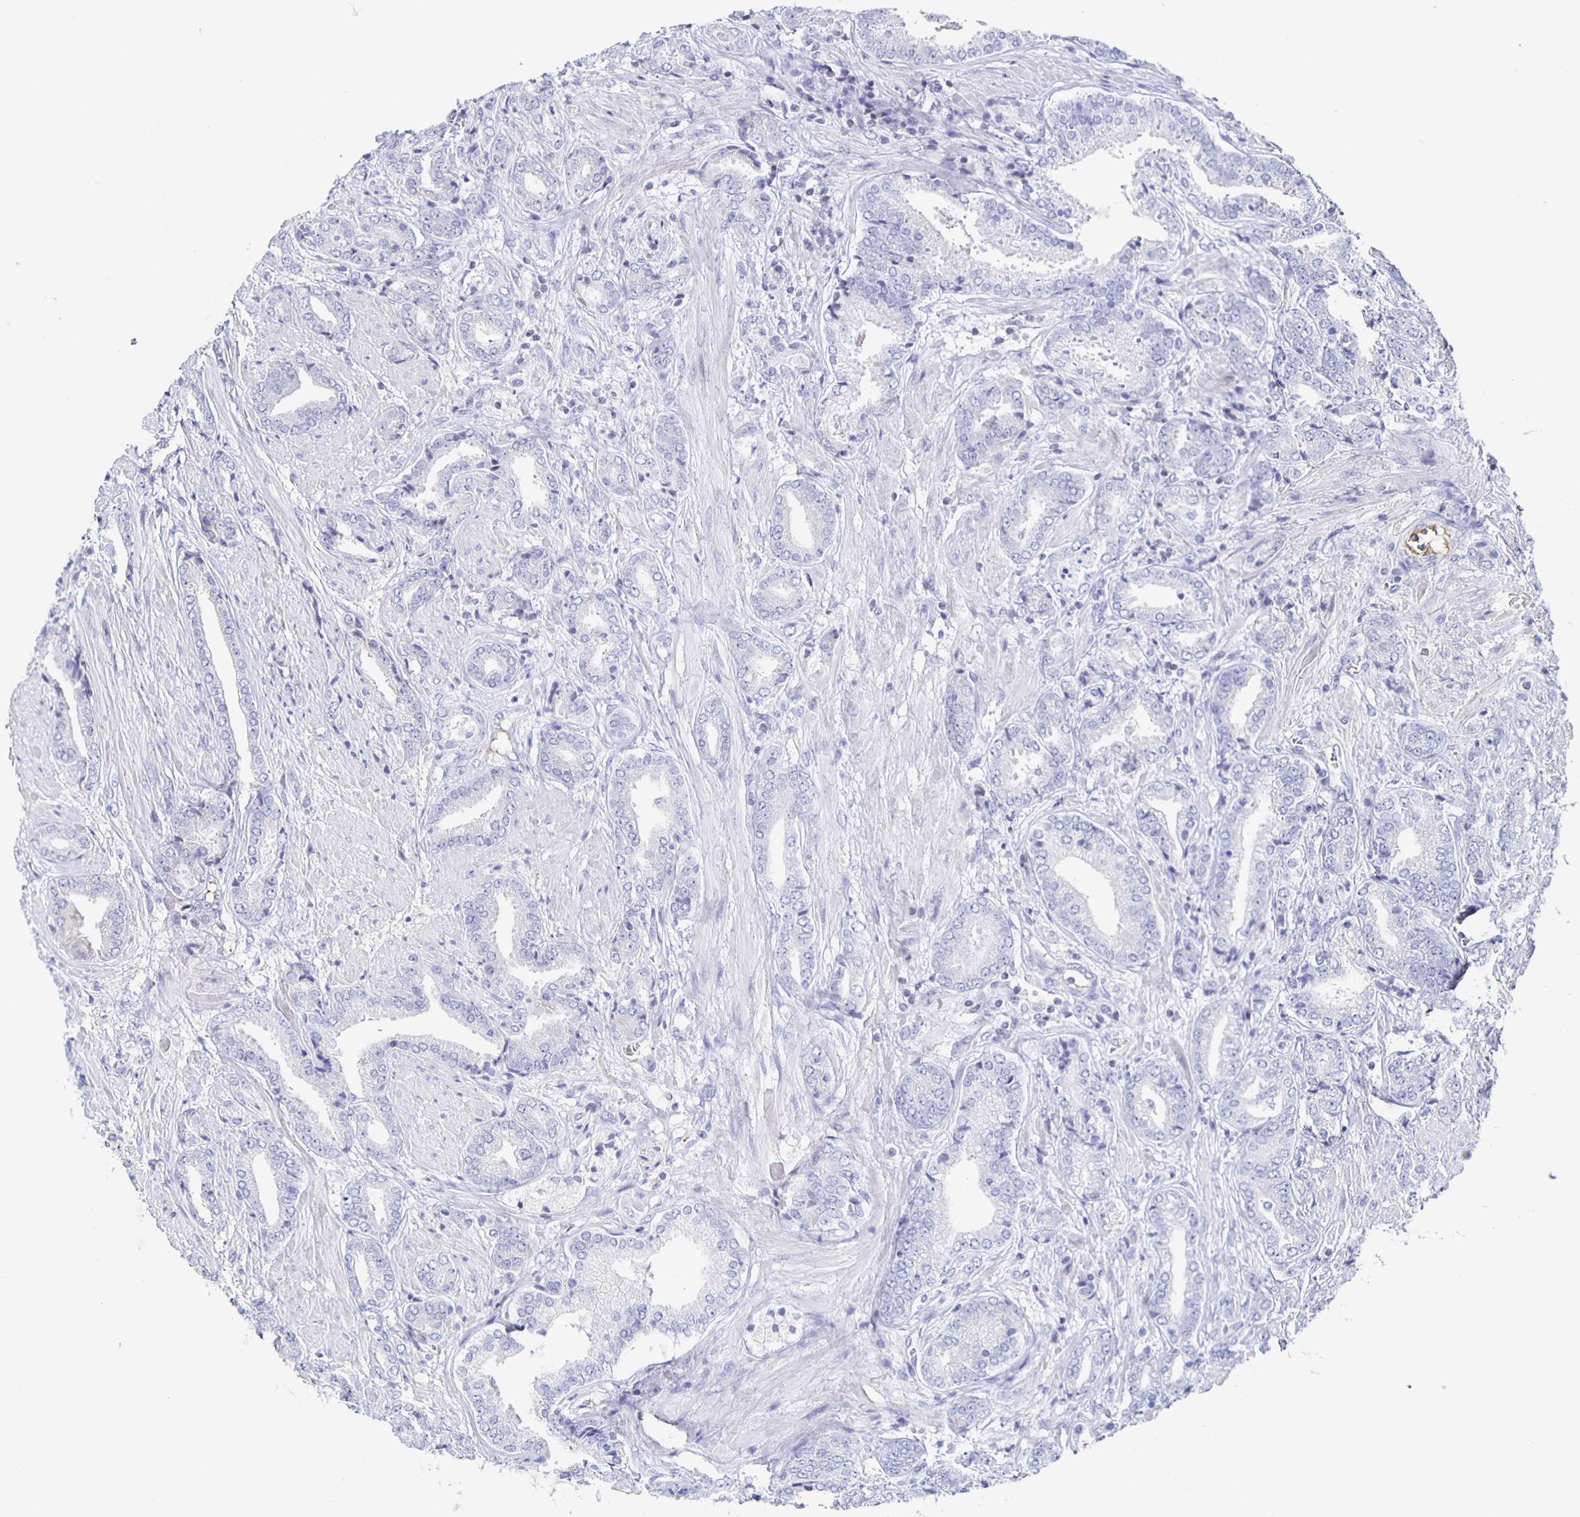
{"staining": {"intensity": "negative", "quantity": "none", "location": "none"}, "tissue": "prostate cancer", "cell_type": "Tumor cells", "image_type": "cancer", "snomed": [{"axis": "morphology", "description": "Adenocarcinoma, High grade"}, {"axis": "topography", "description": "Prostate"}], "caption": "Immunohistochemistry (IHC) histopathology image of prostate cancer stained for a protein (brown), which shows no positivity in tumor cells.", "gene": "FGA", "patient": {"sex": "male", "age": 56}}